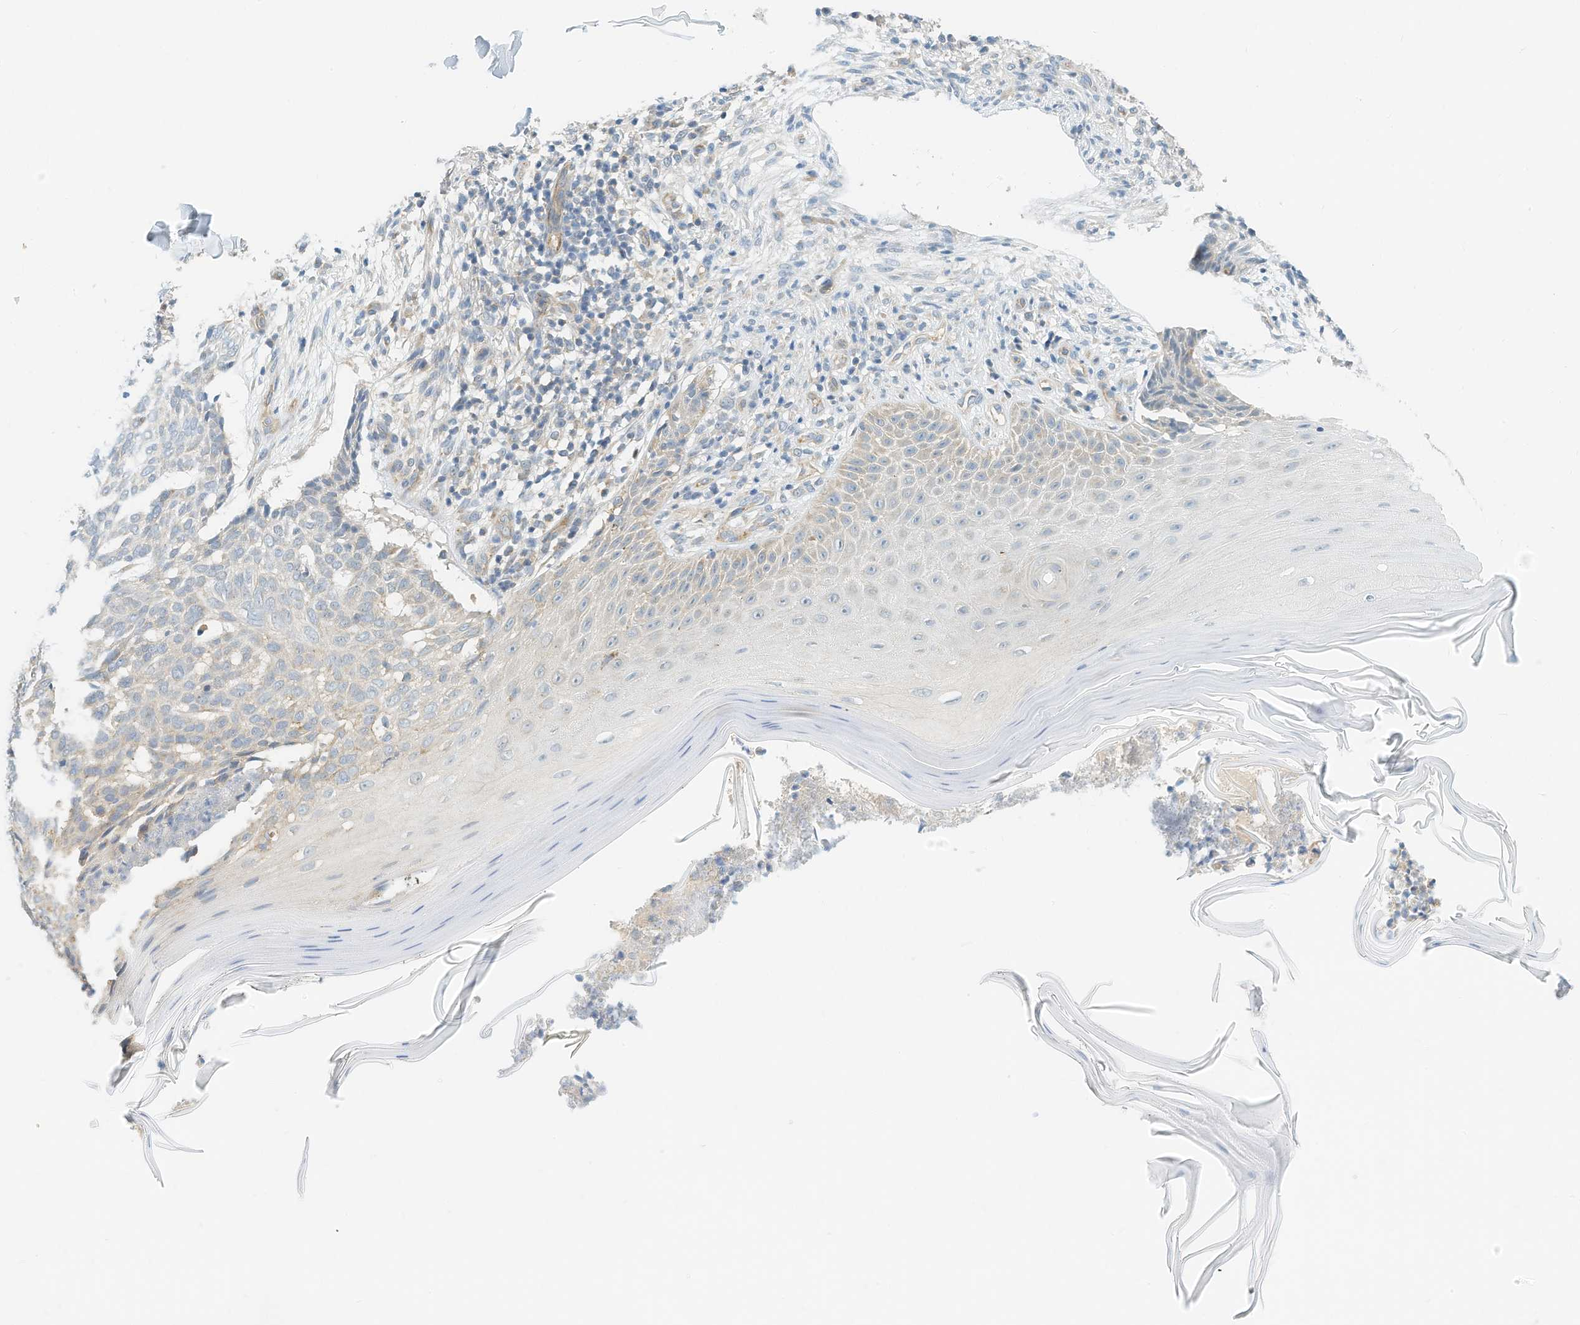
{"staining": {"intensity": "negative", "quantity": "none", "location": "none"}, "tissue": "skin cancer", "cell_type": "Tumor cells", "image_type": "cancer", "snomed": [{"axis": "morphology", "description": "Normal tissue, NOS"}, {"axis": "morphology", "description": "Basal cell carcinoma"}, {"axis": "topography", "description": "Skin"}], "caption": "DAB immunohistochemical staining of basal cell carcinoma (skin) shows no significant positivity in tumor cells.", "gene": "METTL6", "patient": {"sex": "male", "age": 50}}